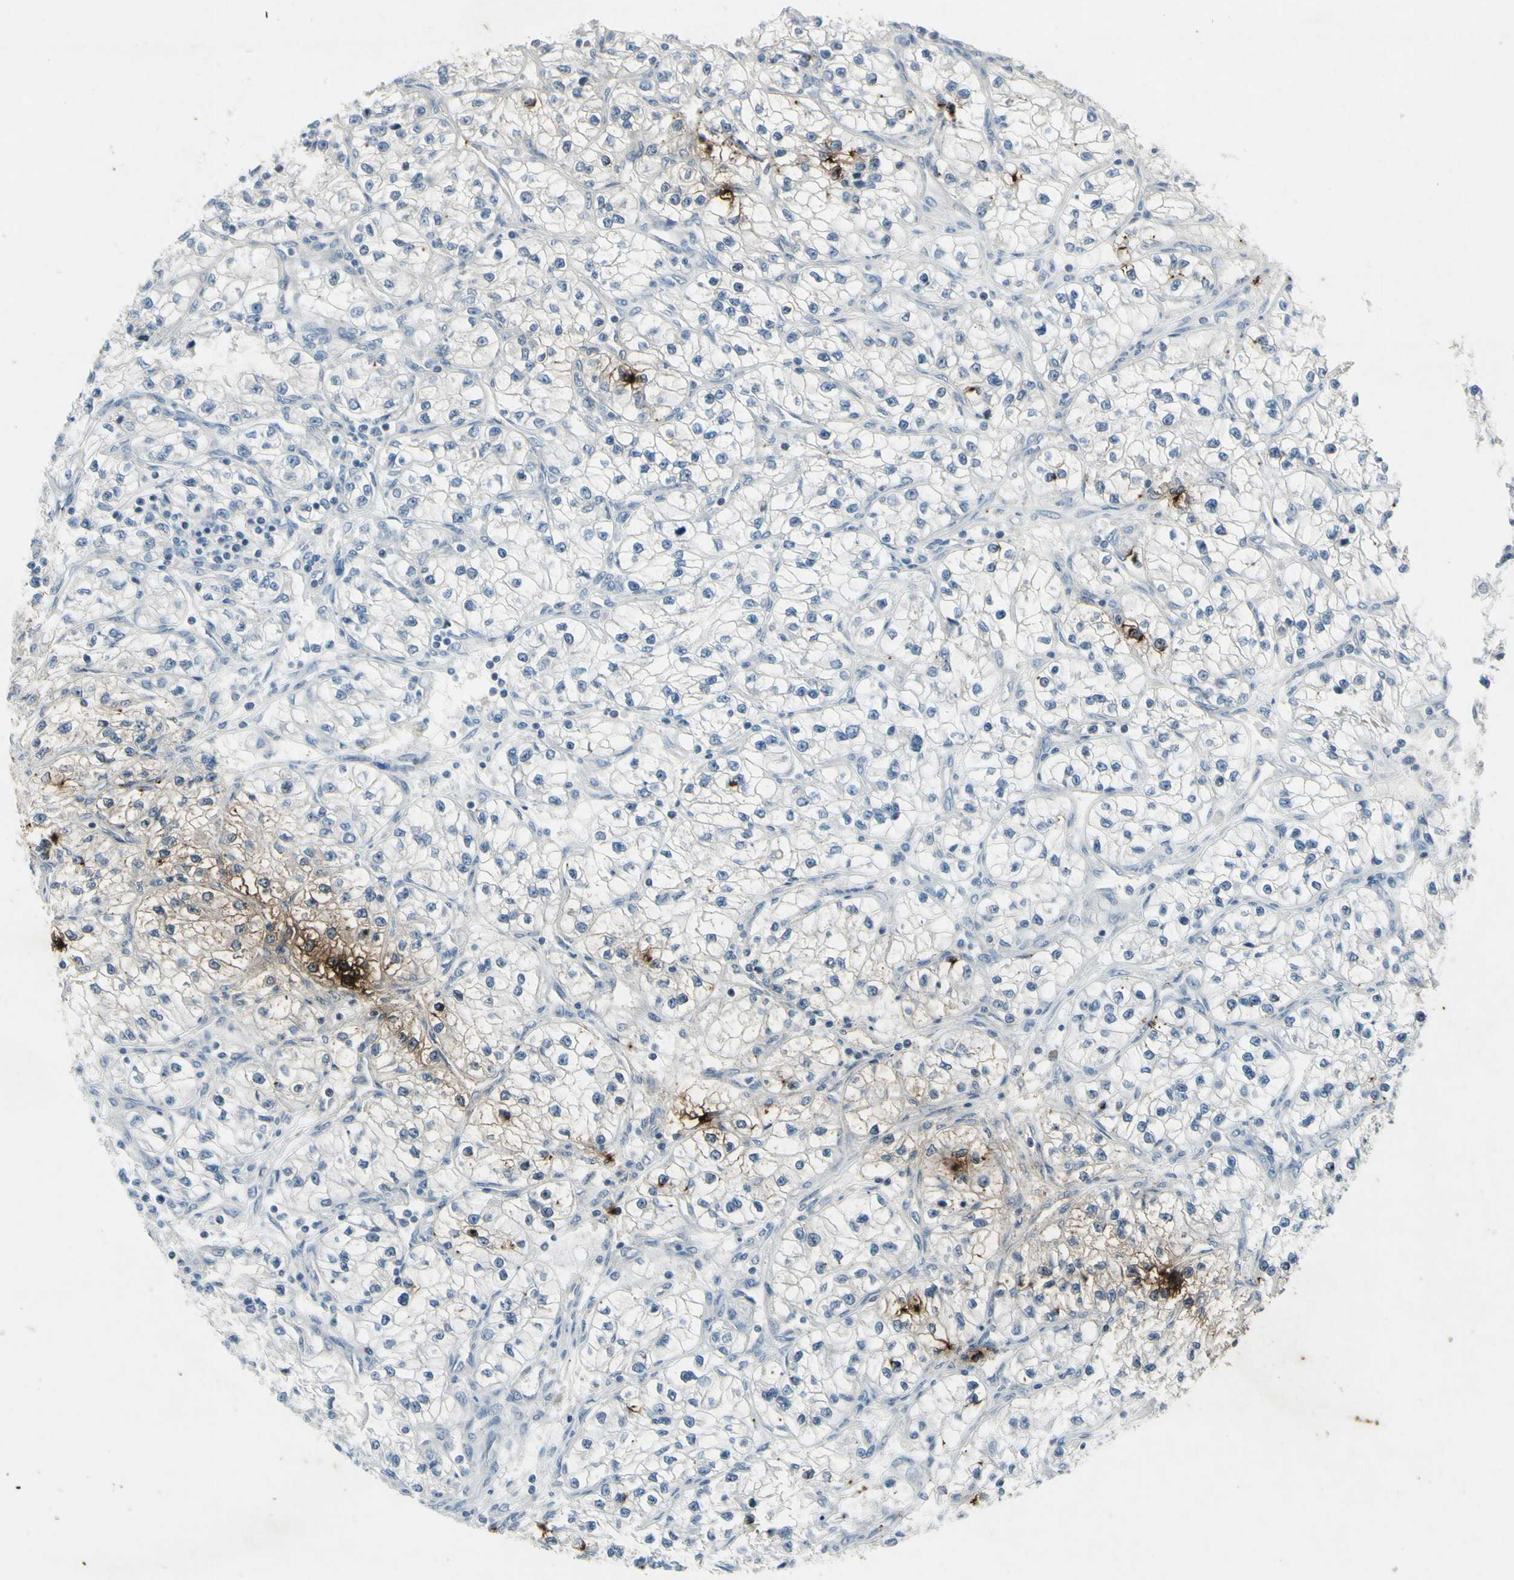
{"staining": {"intensity": "strong", "quantity": "<25%", "location": "cytoplasmic/membranous"}, "tissue": "renal cancer", "cell_type": "Tumor cells", "image_type": "cancer", "snomed": [{"axis": "morphology", "description": "Adenocarcinoma, NOS"}, {"axis": "topography", "description": "Kidney"}], "caption": "Human adenocarcinoma (renal) stained with a brown dye displays strong cytoplasmic/membranous positive positivity in about <25% of tumor cells.", "gene": "SNAP91", "patient": {"sex": "female", "age": 57}}